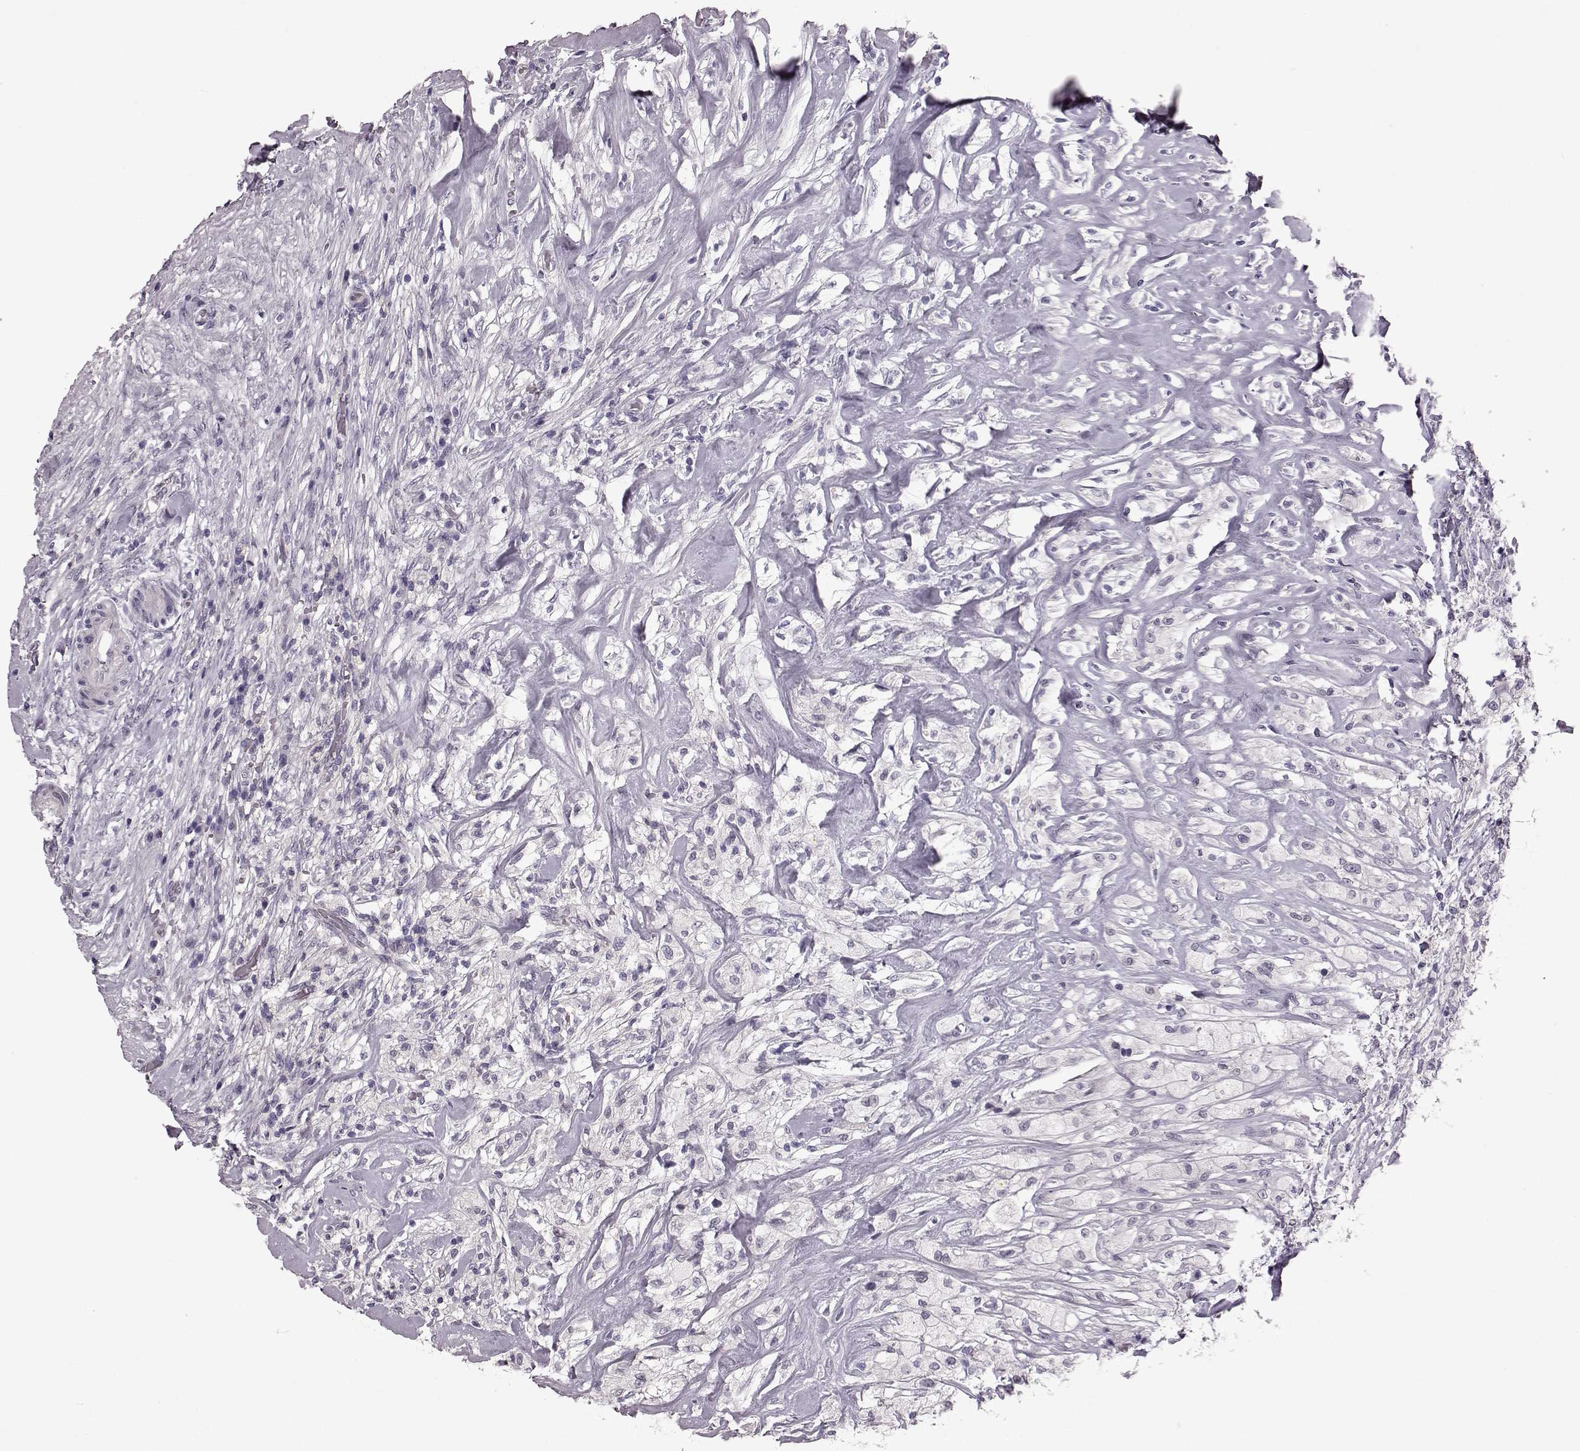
{"staining": {"intensity": "negative", "quantity": "none", "location": "none"}, "tissue": "testis cancer", "cell_type": "Tumor cells", "image_type": "cancer", "snomed": [{"axis": "morphology", "description": "Necrosis, NOS"}, {"axis": "morphology", "description": "Carcinoma, Embryonal, NOS"}, {"axis": "topography", "description": "Testis"}], "caption": "There is no significant positivity in tumor cells of testis cancer (embryonal carcinoma).", "gene": "TCHHL1", "patient": {"sex": "male", "age": 19}}